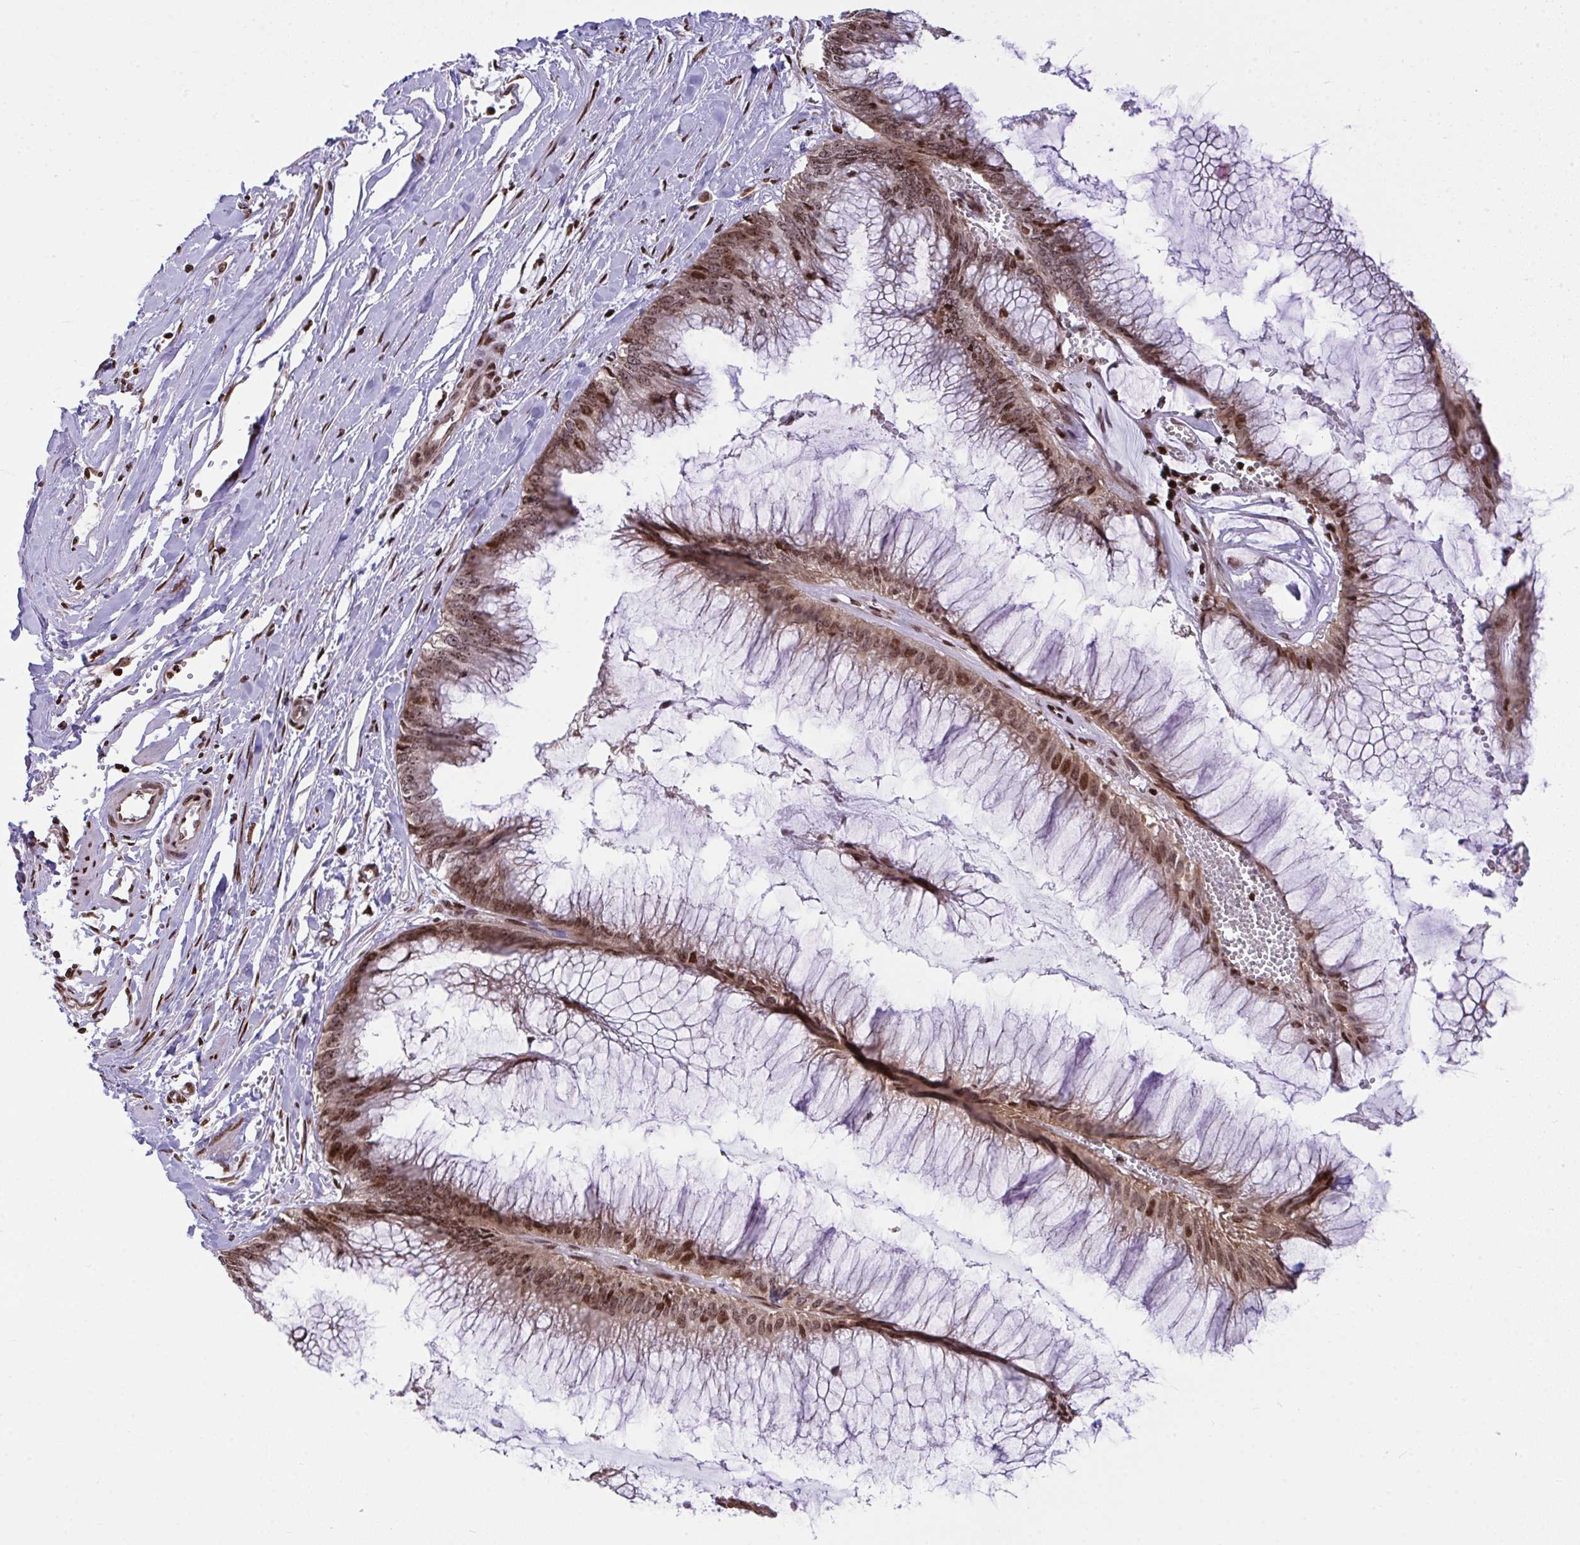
{"staining": {"intensity": "moderate", "quantity": ">75%", "location": "nuclear"}, "tissue": "ovarian cancer", "cell_type": "Tumor cells", "image_type": "cancer", "snomed": [{"axis": "morphology", "description": "Cystadenocarcinoma, mucinous, NOS"}, {"axis": "topography", "description": "Ovary"}], "caption": "The immunohistochemical stain labels moderate nuclear staining in tumor cells of ovarian cancer (mucinous cystadenocarcinoma) tissue.", "gene": "RAPGEF5", "patient": {"sex": "female", "age": 44}}